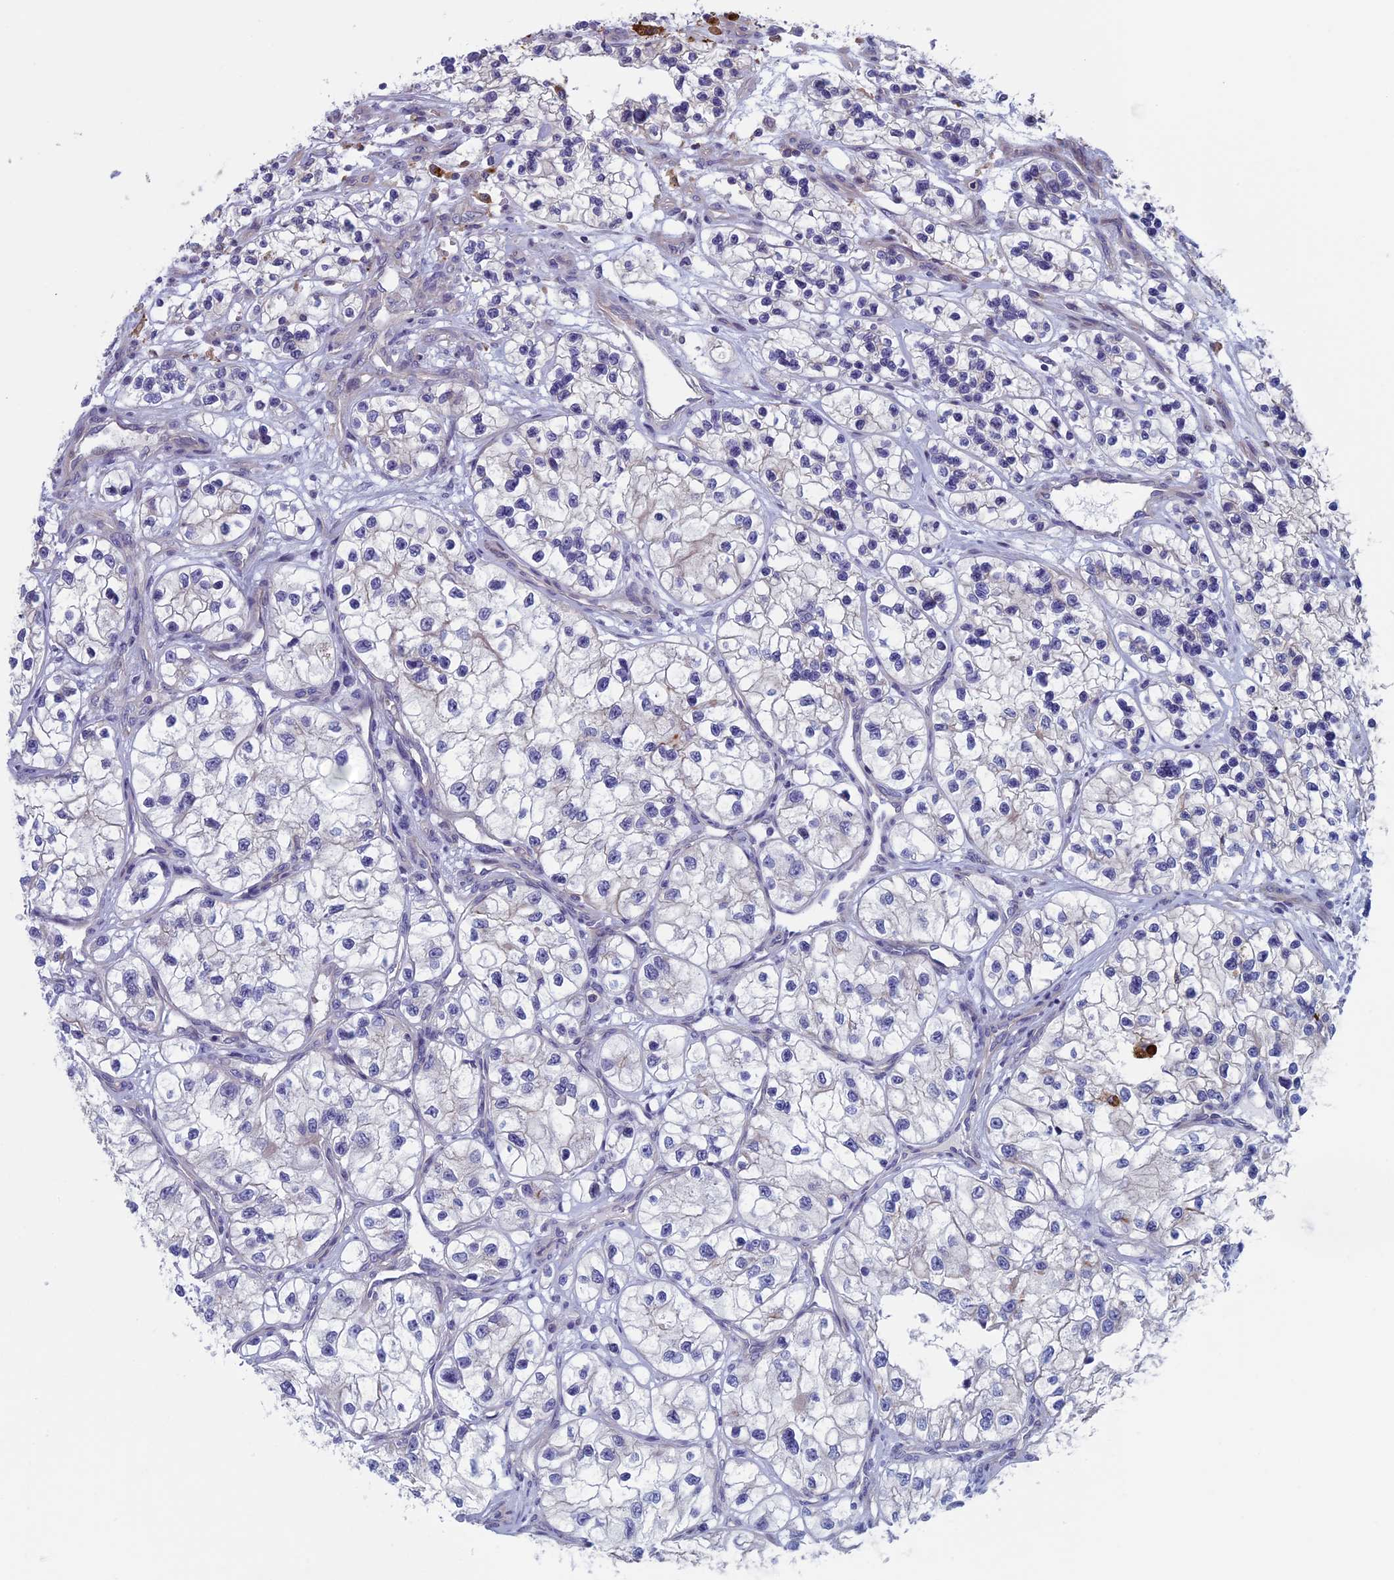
{"staining": {"intensity": "negative", "quantity": "none", "location": "none"}, "tissue": "renal cancer", "cell_type": "Tumor cells", "image_type": "cancer", "snomed": [{"axis": "morphology", "description": "Adenocarcinoma, NOS"}, {"axis": "topography", "description": "Kidney"}], "caption": "High power microscopy histopathology image of an immunohistochemistry photomicrograph of renal cancer, revealing no significant staining in tumor cells. (DAB IHC with hematoxylin counter stain).", "gene": "CNOT6L", "patient": {"sex": "female", "age": 57}}